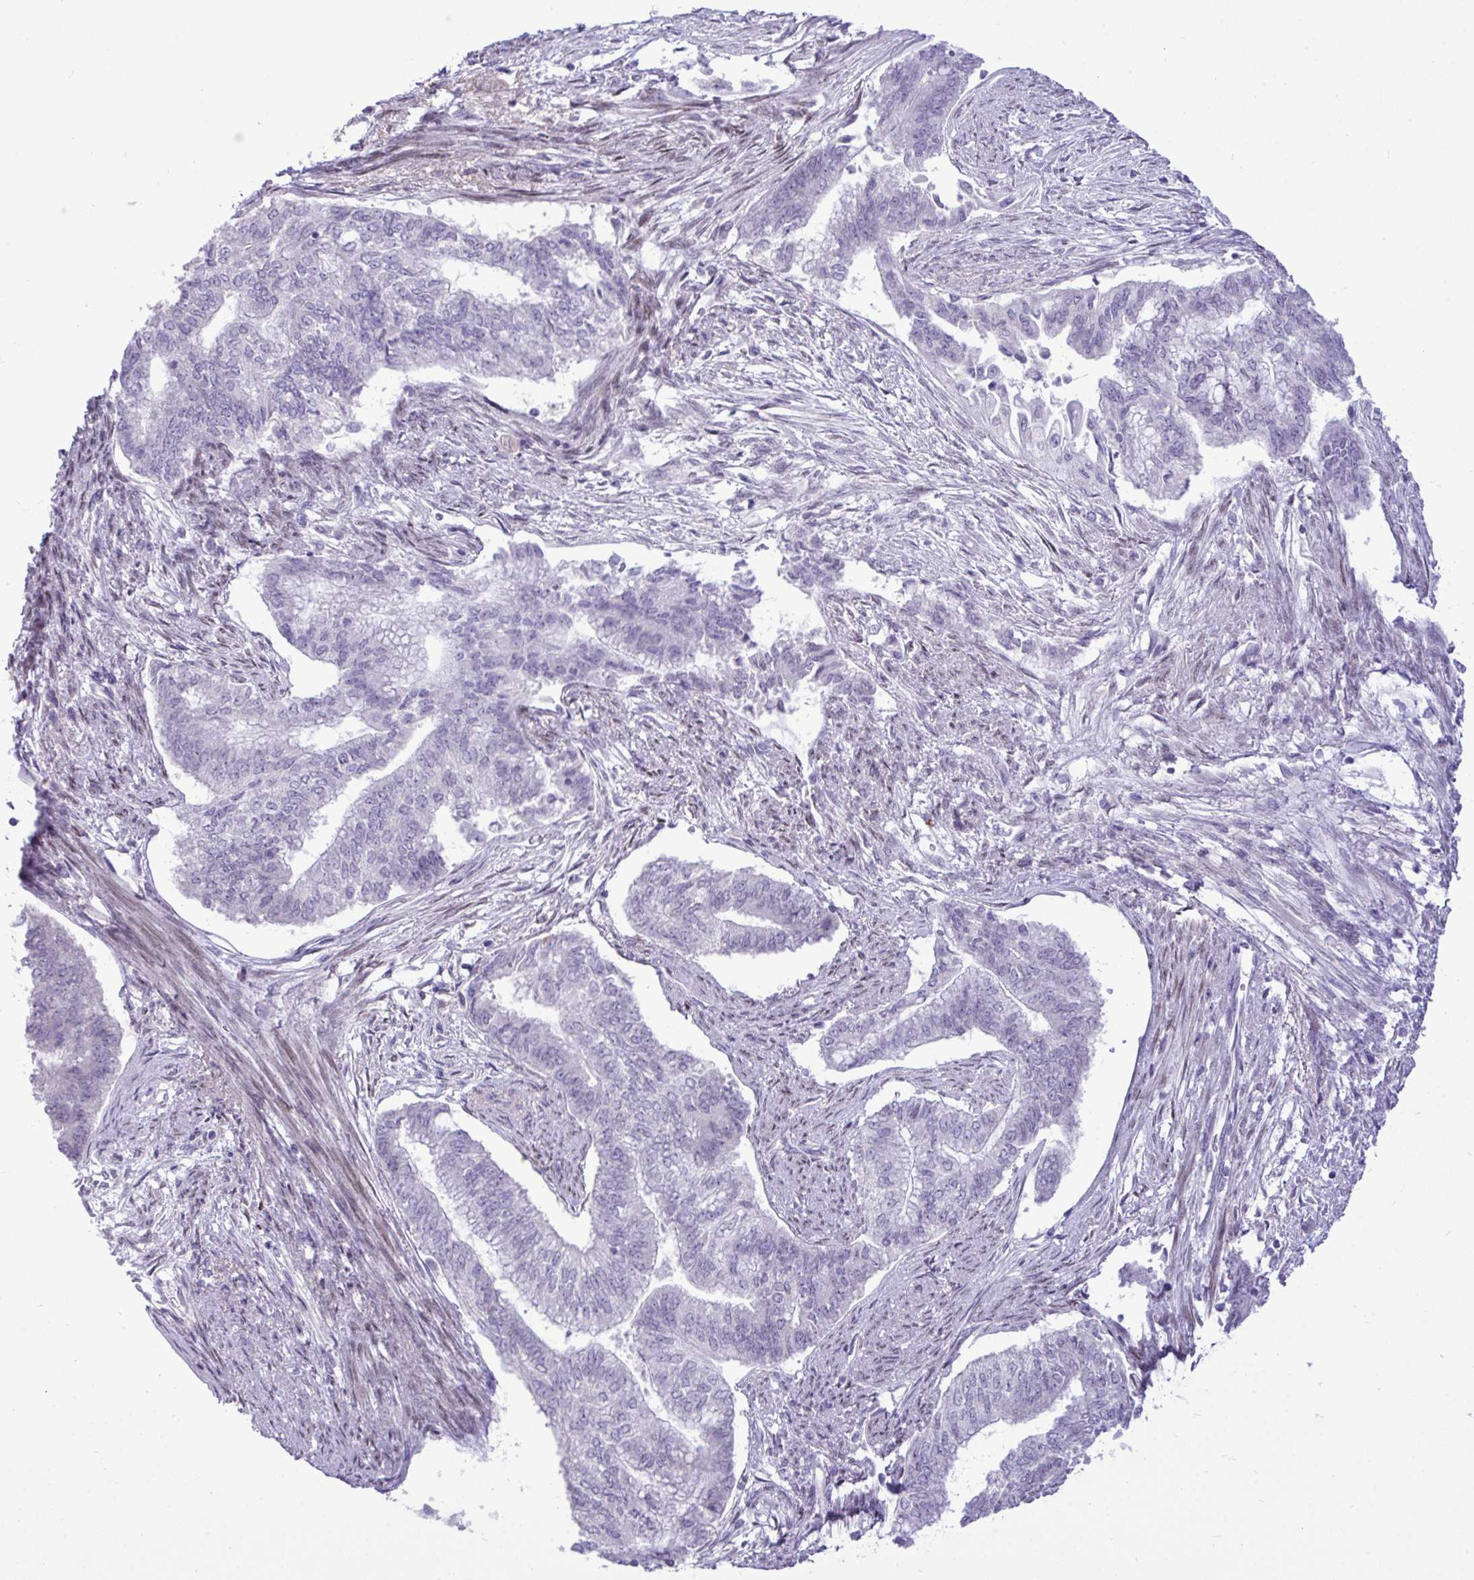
{"staining": {"intensity": "negative", "quantity": "none", "location": "none"}, "tissue": "endometrial cancer", "cell_type": "Tumor cells", "image_type": "cancer", "snomed": [{"axis": "morphology", "description": "Adenocarcinoma, NOS"}, {"axis": "topography", "description": "Endometrium"}], "caption": "Tumor cells are negative for protein expression in human endometrial cancer. The staining is performed using DAB (3,3'-diaminobenzidine) brown chromogen with nuclei counter-stained in using hematoxylin.", "gene": "SPAG1", "patient": {"sex": "female", "age": 65}}